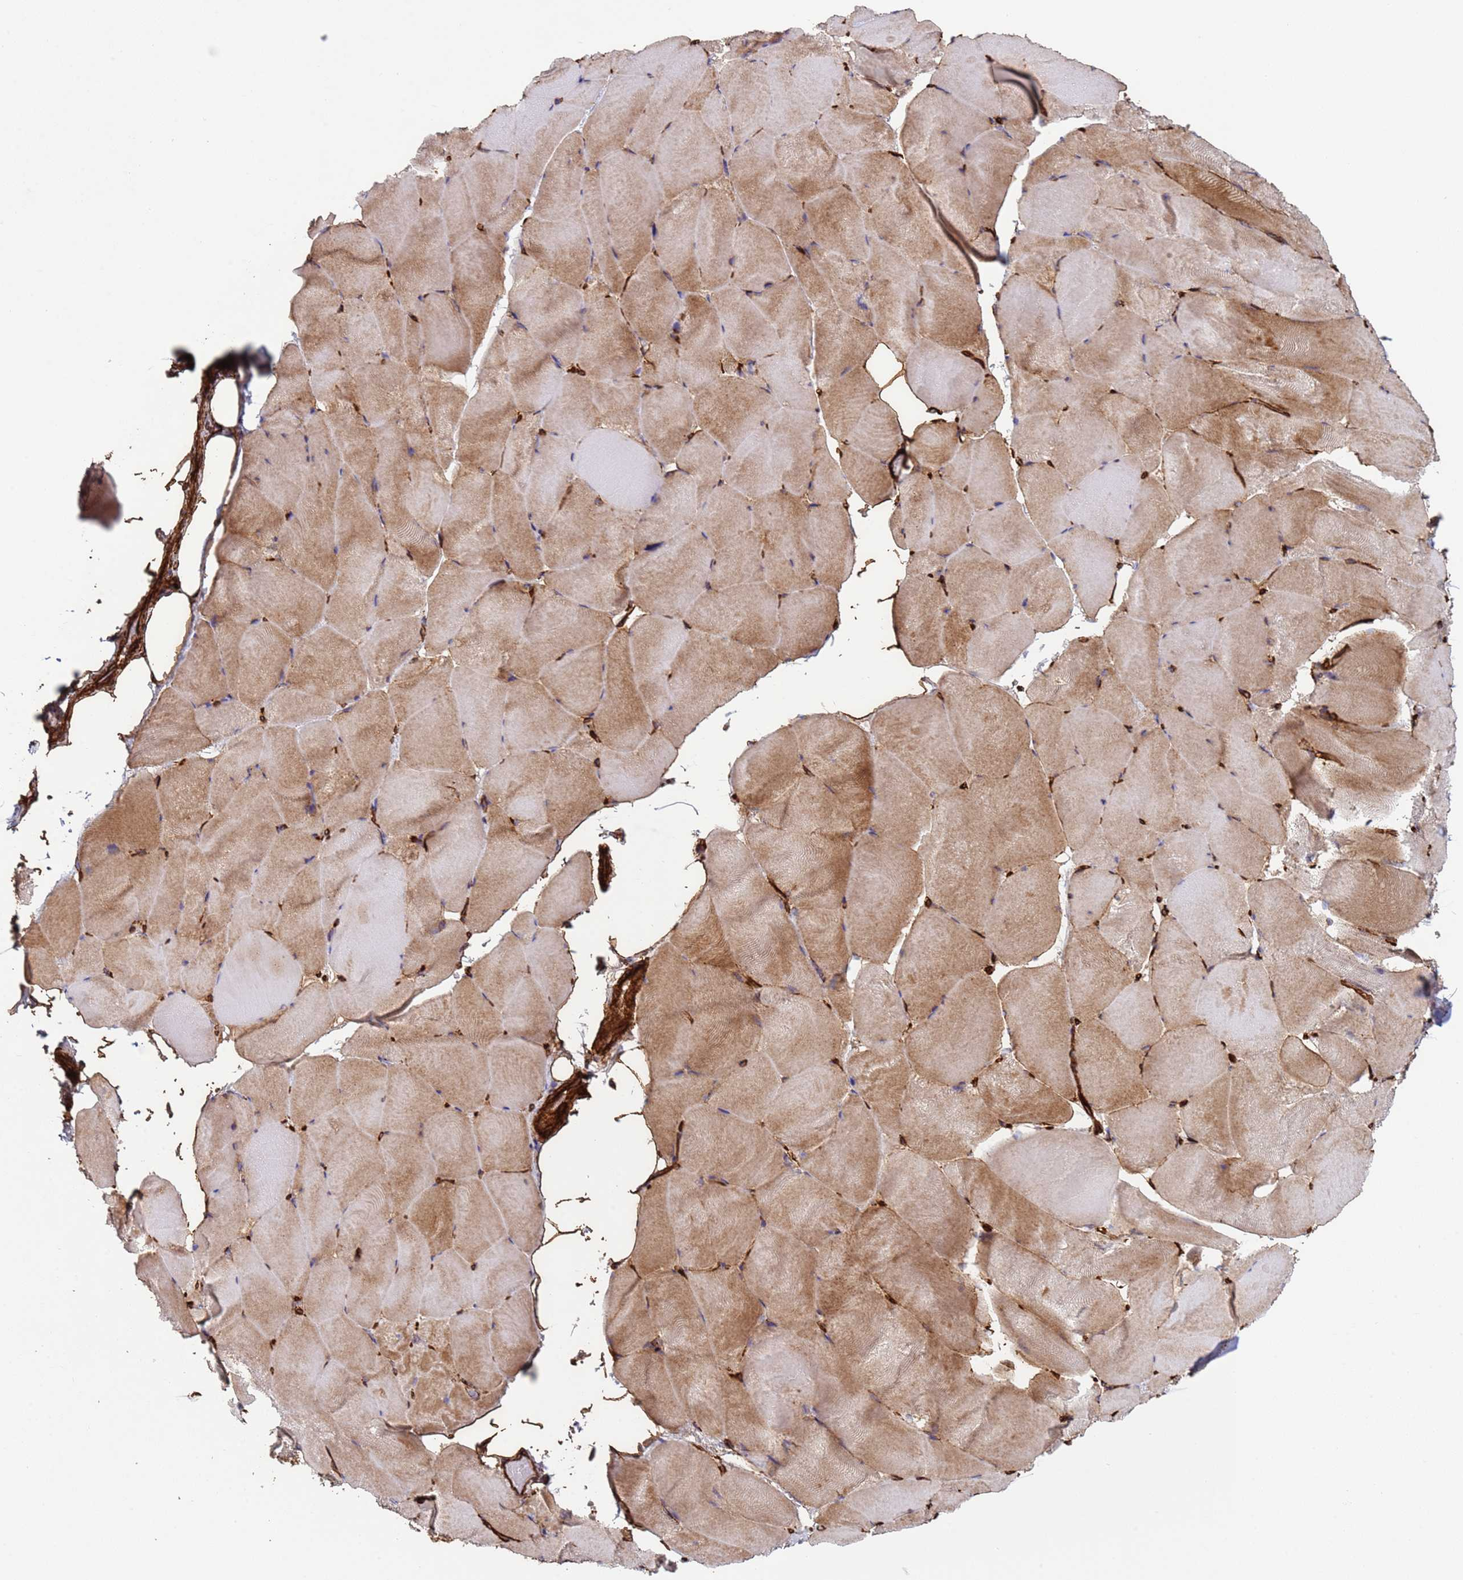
{"staining": {"intensity": "moderate", "quantity": "25%-75%", "location": "cytoplasmic/membranous"}, "tissue": "skeletal muscle", "cell_type": "Myocytes", "image_type": "normal", "snomed": [{"axis": "morphology", "description": "Normal tissue, NOS"}, {"axis": "topography", "description": "Skeletal muscle"}], "caption": "A medium amount of moderate cytoplasmic/membranous expression is identified in about 25%-75% of myocytes in normal skeletal muscle.", "gene": "GASK1A", "patient": {"sex": "female", "age": 64}}